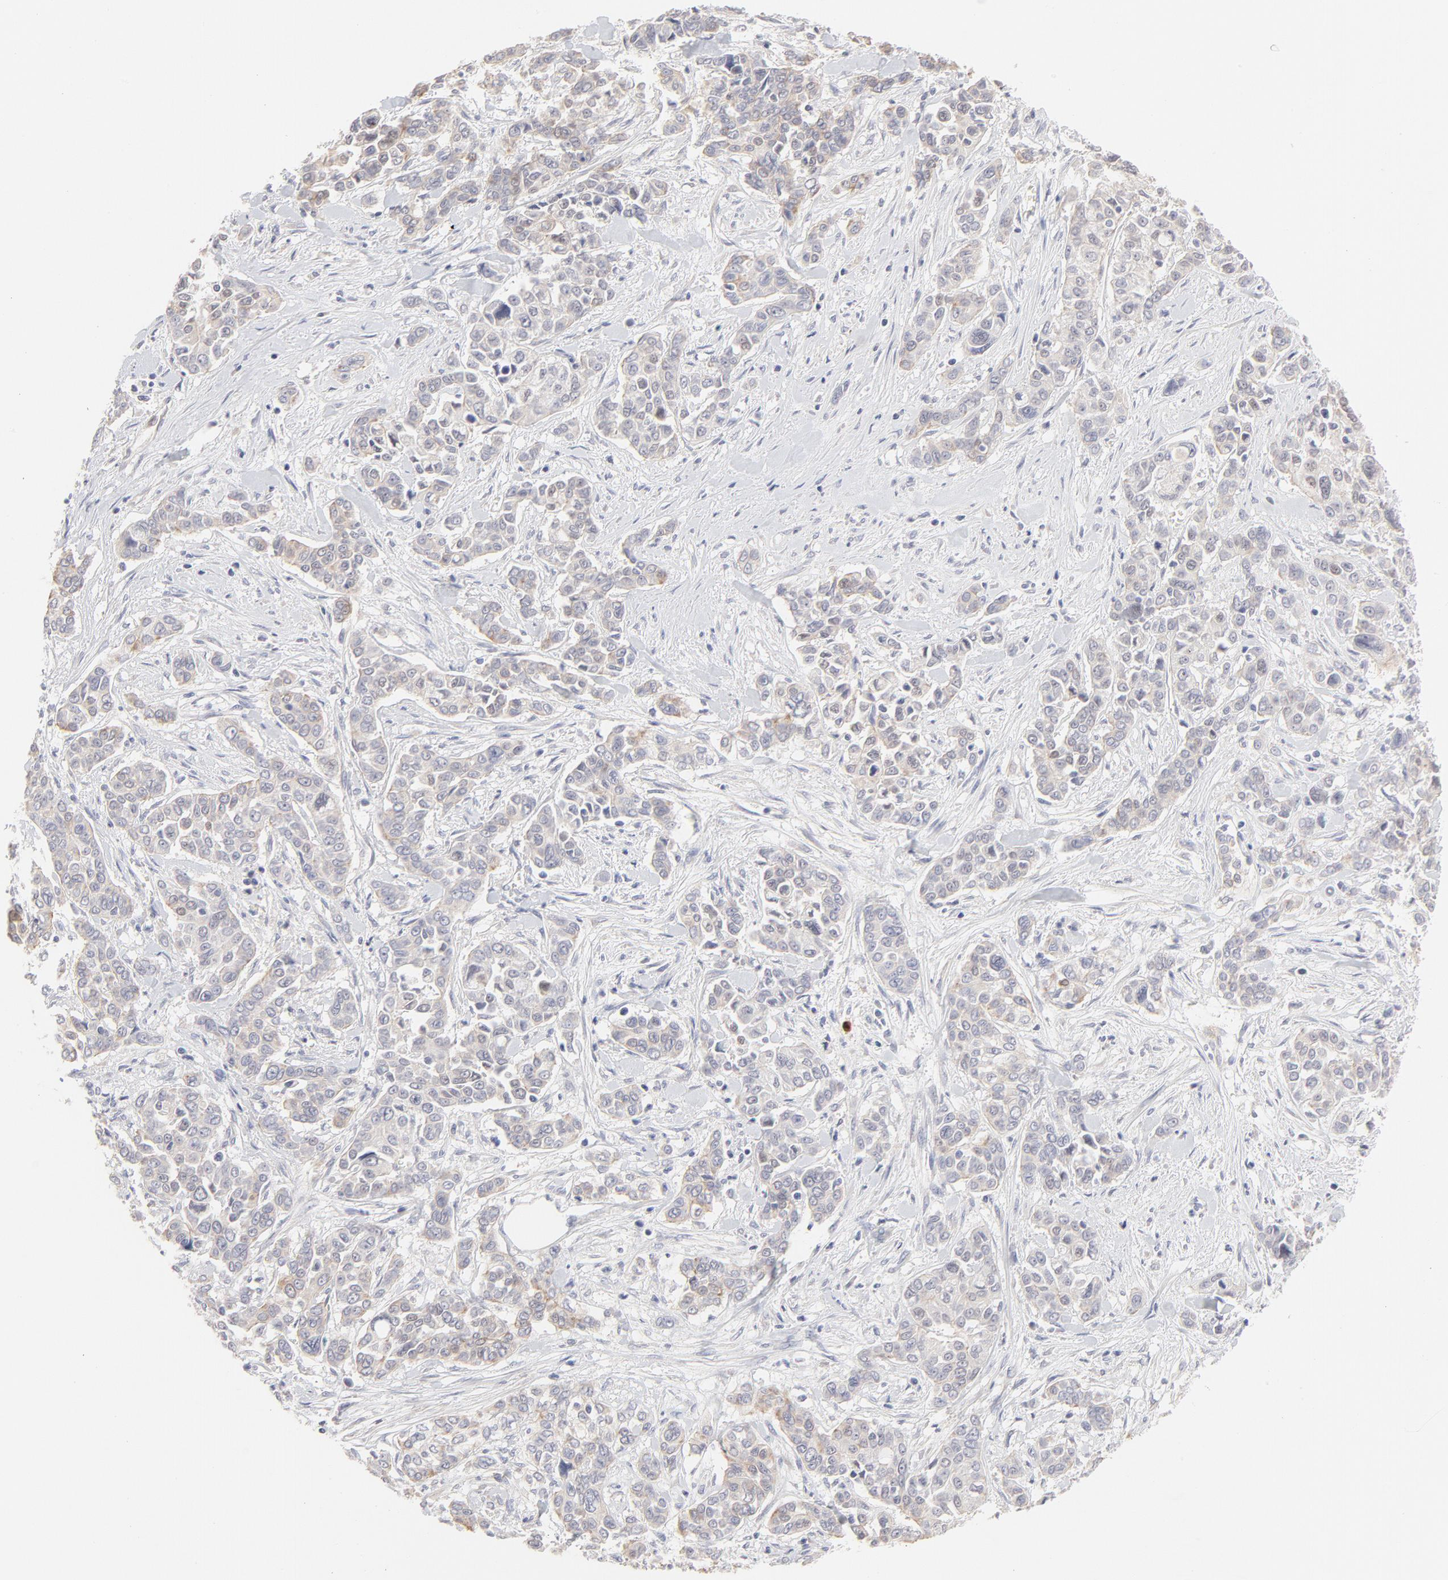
{"staining": {"intensity": "weak", "quantity": "<25%", "location": "cytoplasmic/membranous"}, "tissue": "pancreatic cancer", "cell_type": "Tumor cells", "image_type": "cancer", "snomed": [{"axis": "morphology", "description": "Adenocarcinoma, NOS"}, {"axis": "topography", "description": "Pancreas"}], "caption": "Immunohistochemical staining of human pancreatic adenocarcinoma reveals no significant expression in tumor cells.", "gene": "ELF3", "patient": {"sex": "female", "age": 52}}